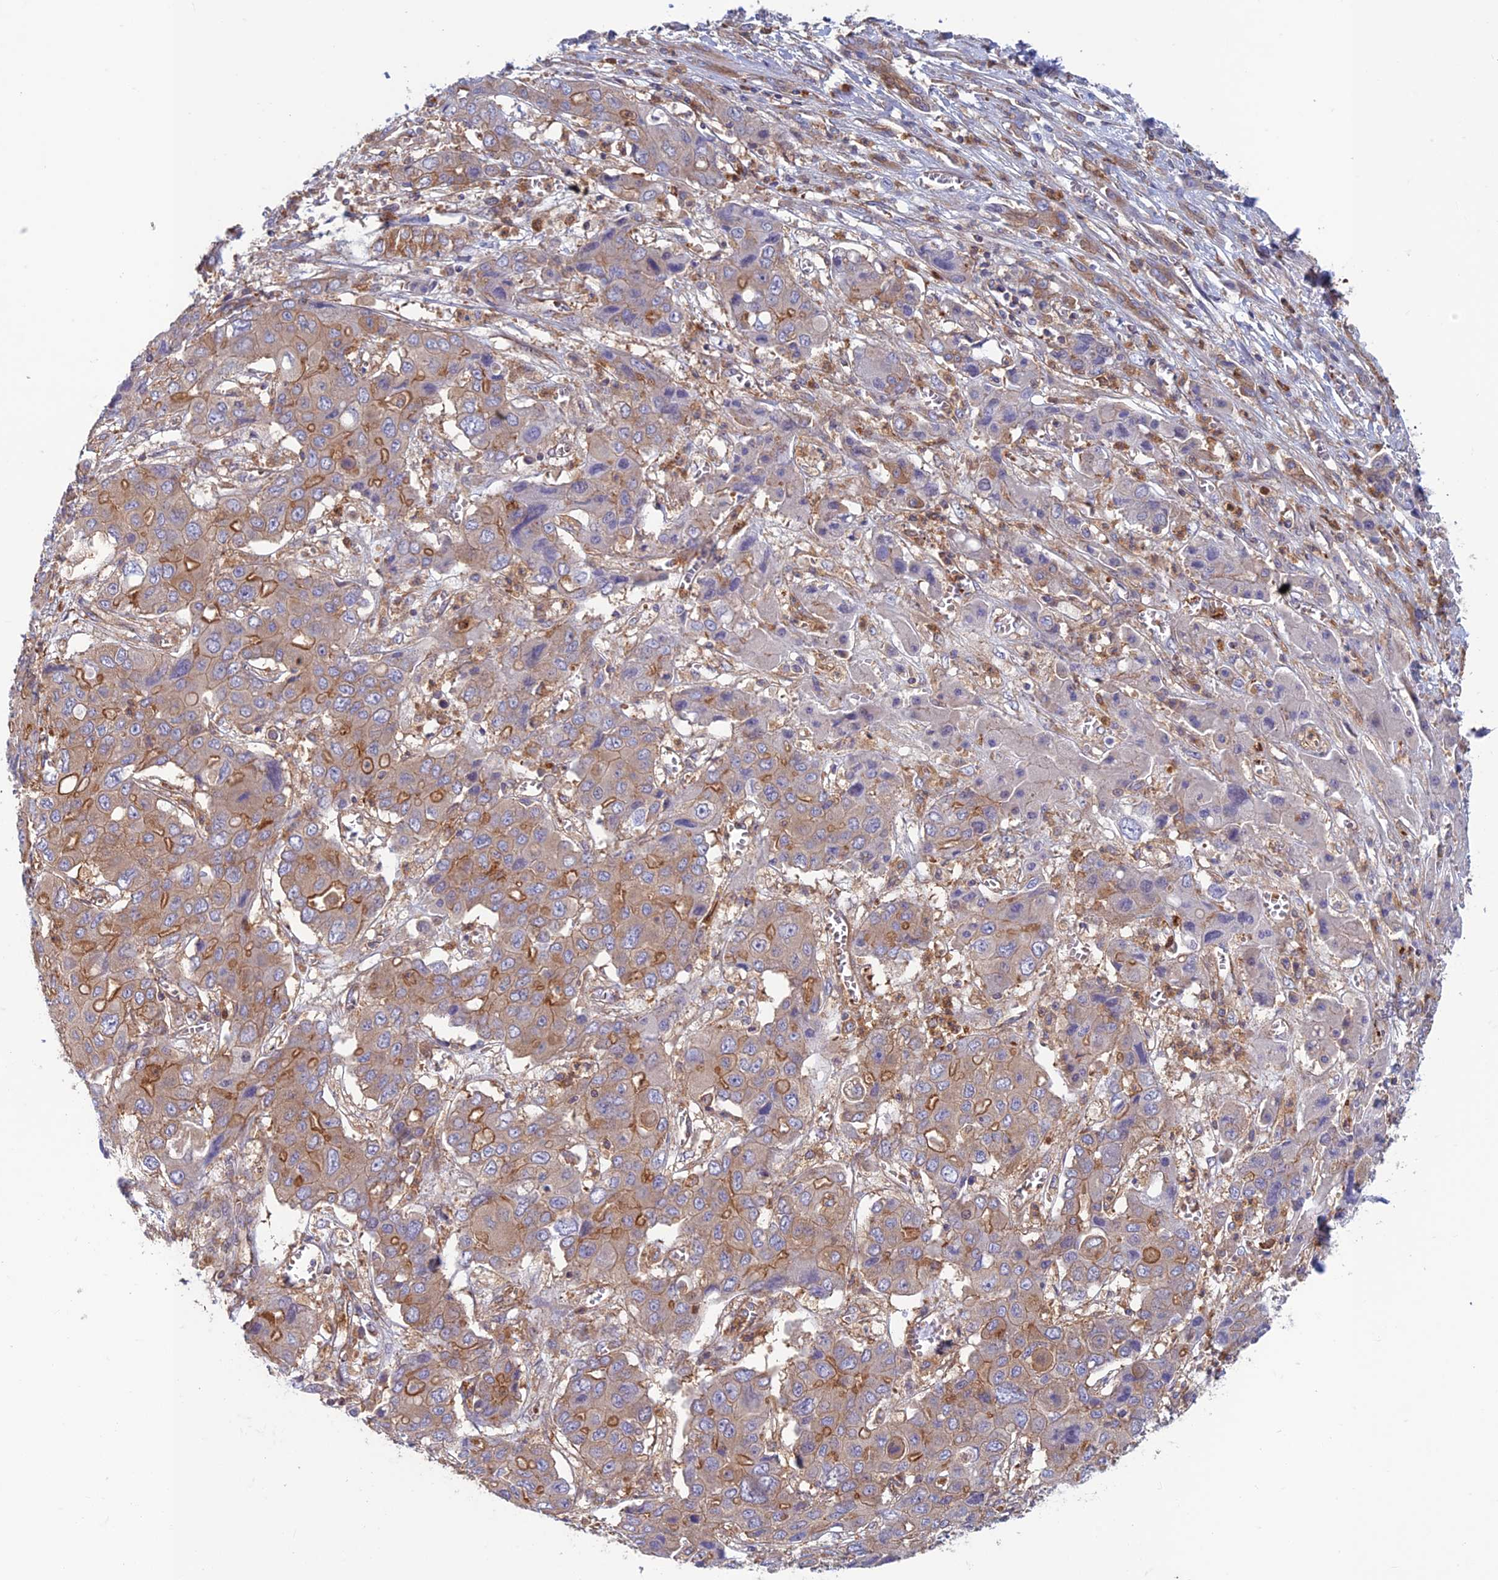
{"staining": {"intensity": "moderate", "quantity": "25%-75%", "location": "cytoplasmic/membranous"}, "tissue": "liver cancer", "cell_type": "Tumor cells", "image_type": "cancer", "snomed": [{"axis": "morphology", "description": "Cholangiocarcinoma"}, {"axis": "topography", "description": "Liver"}], "caption": "Tumor cells show medium levels of moderate cytoplasmic/membranous staining in about 25%-75% of cells in liver cancer (cholangiocarcinoma).", "gene": "DNM1L", "patient": {"sex": "male", "age": 67}}